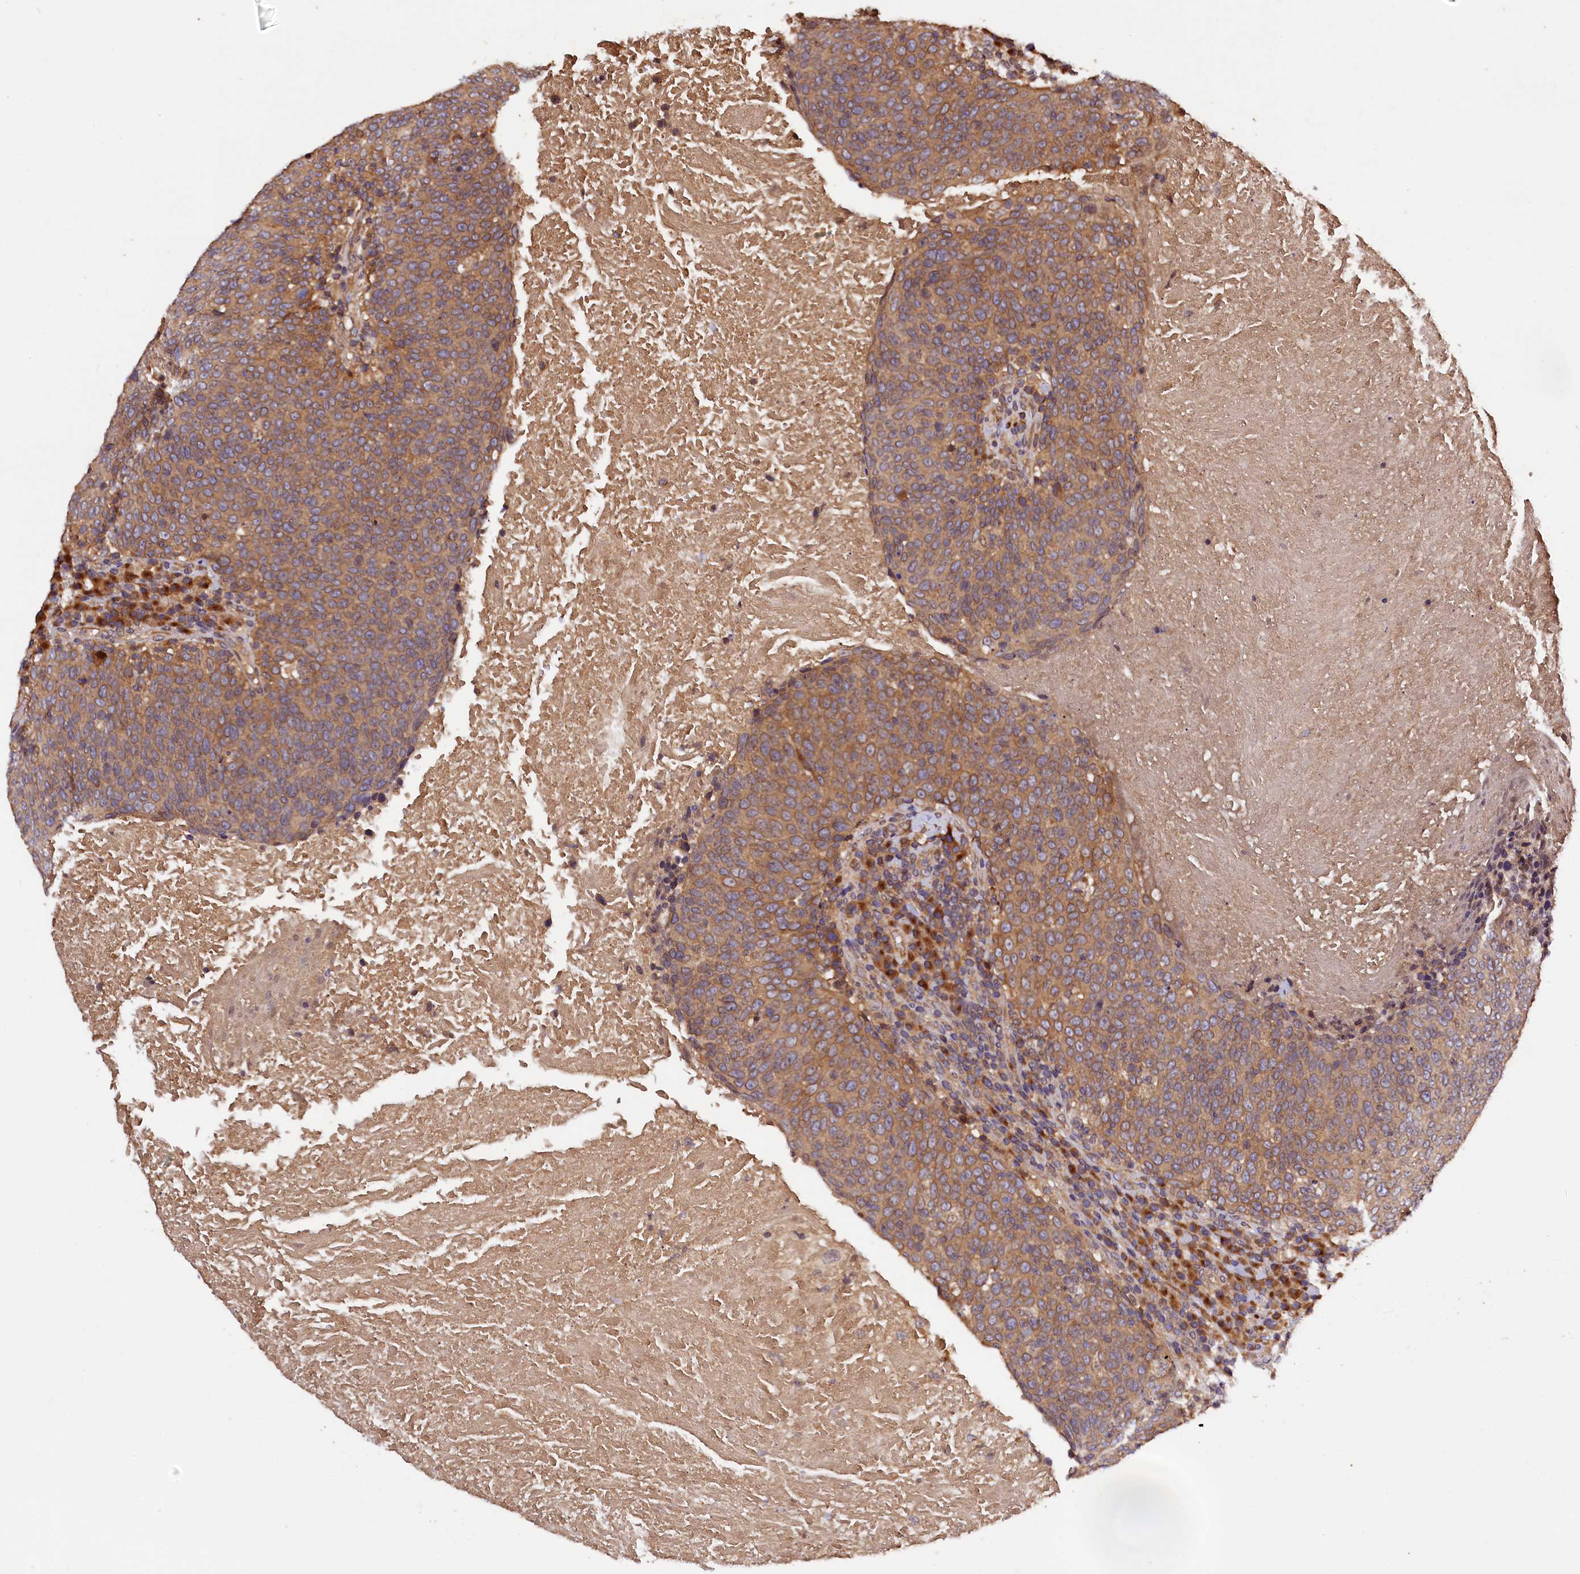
{"staining": {"intensity": "moderate", "quantity": ">75%", "location": "cytoplasmic/membranous"}, "tissue": "head and neck cancer", "cell_type": "Tumor cells", "image_type": "cancer", "snomed": [{"axis": "morphology", "description": "Squamous cell carcinoma, NOS"}, {"axis": "morphology", "description": "Squamous cell carcinoma, metastatic, NOS"}, {"axis": "topography", "description": "Lymph node"}, {"axis": "topography", "description": "Head-Neck"}], "caption": "Immunohistochemistry (IHC) (DAB (3,3'-diaminobenzidine)) staining of head and neck metastatic squamous cell carcinoma shows moderate cytoplasmic/membranous protein expression in approximately >75% of tumor cells.", "gene": "KLC2", "patient": {"sex": "male", "age": 62}}